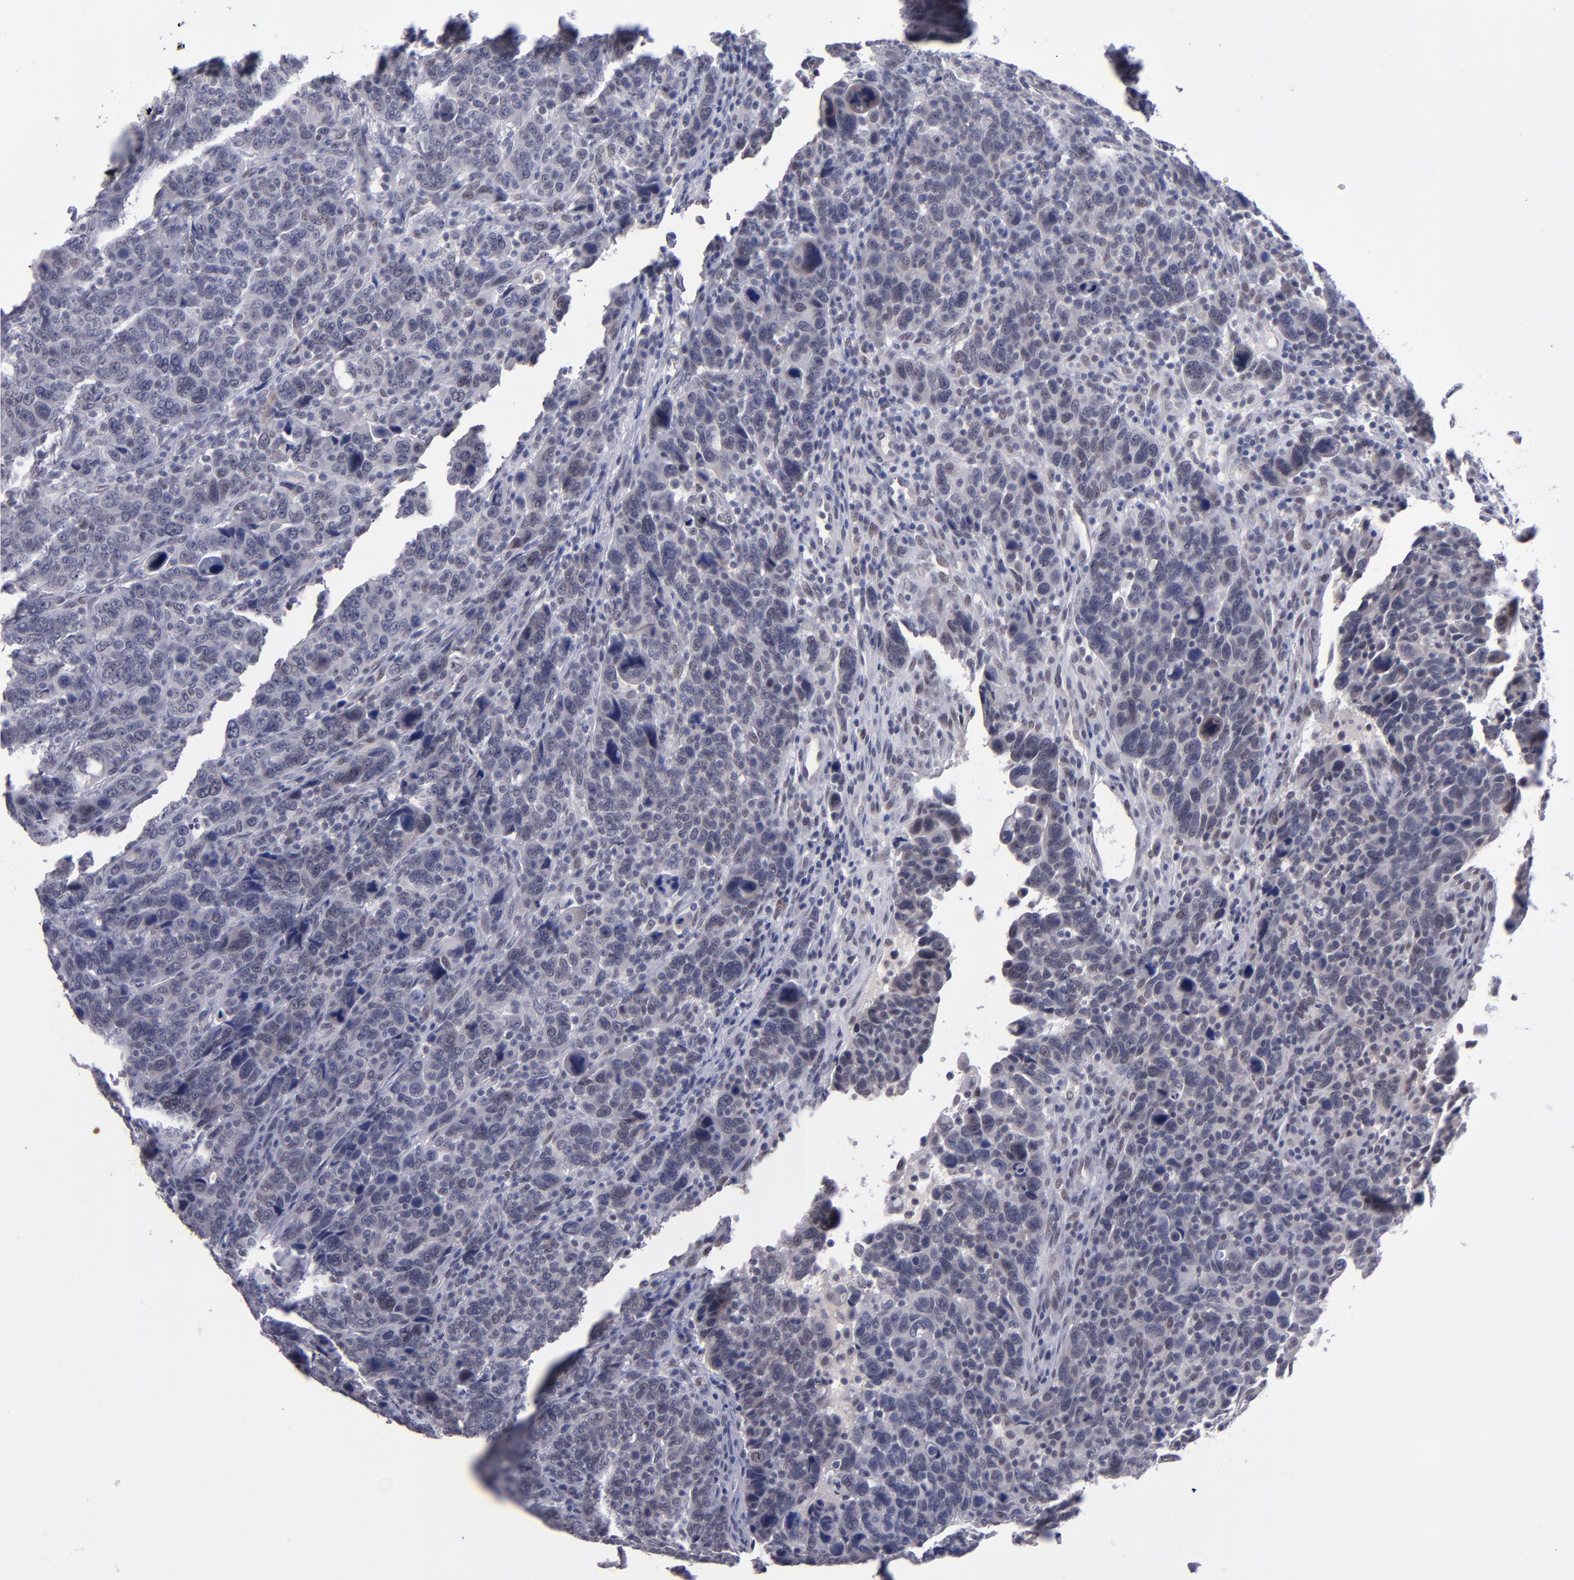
{"staining": {"intensity": "weak", "quantity": "<25%", "location": "nuclear"}, "tissue": "breast cancer", "cell_type": "Tumor cells", "image_type": "cancer", "snomed": [{"axis": "morphology", "description": "Duct carcinoma"}, {"axis": "topography", "description": "Breast"}], "caption": "Immunohistochemistry (IHC) of breast cancer reveals no expression in tumor cells. (DAB IHC with hematoxylin counter stain).", "gene": "OTUB2", "patient": {"sex": "female", "age": 37}}